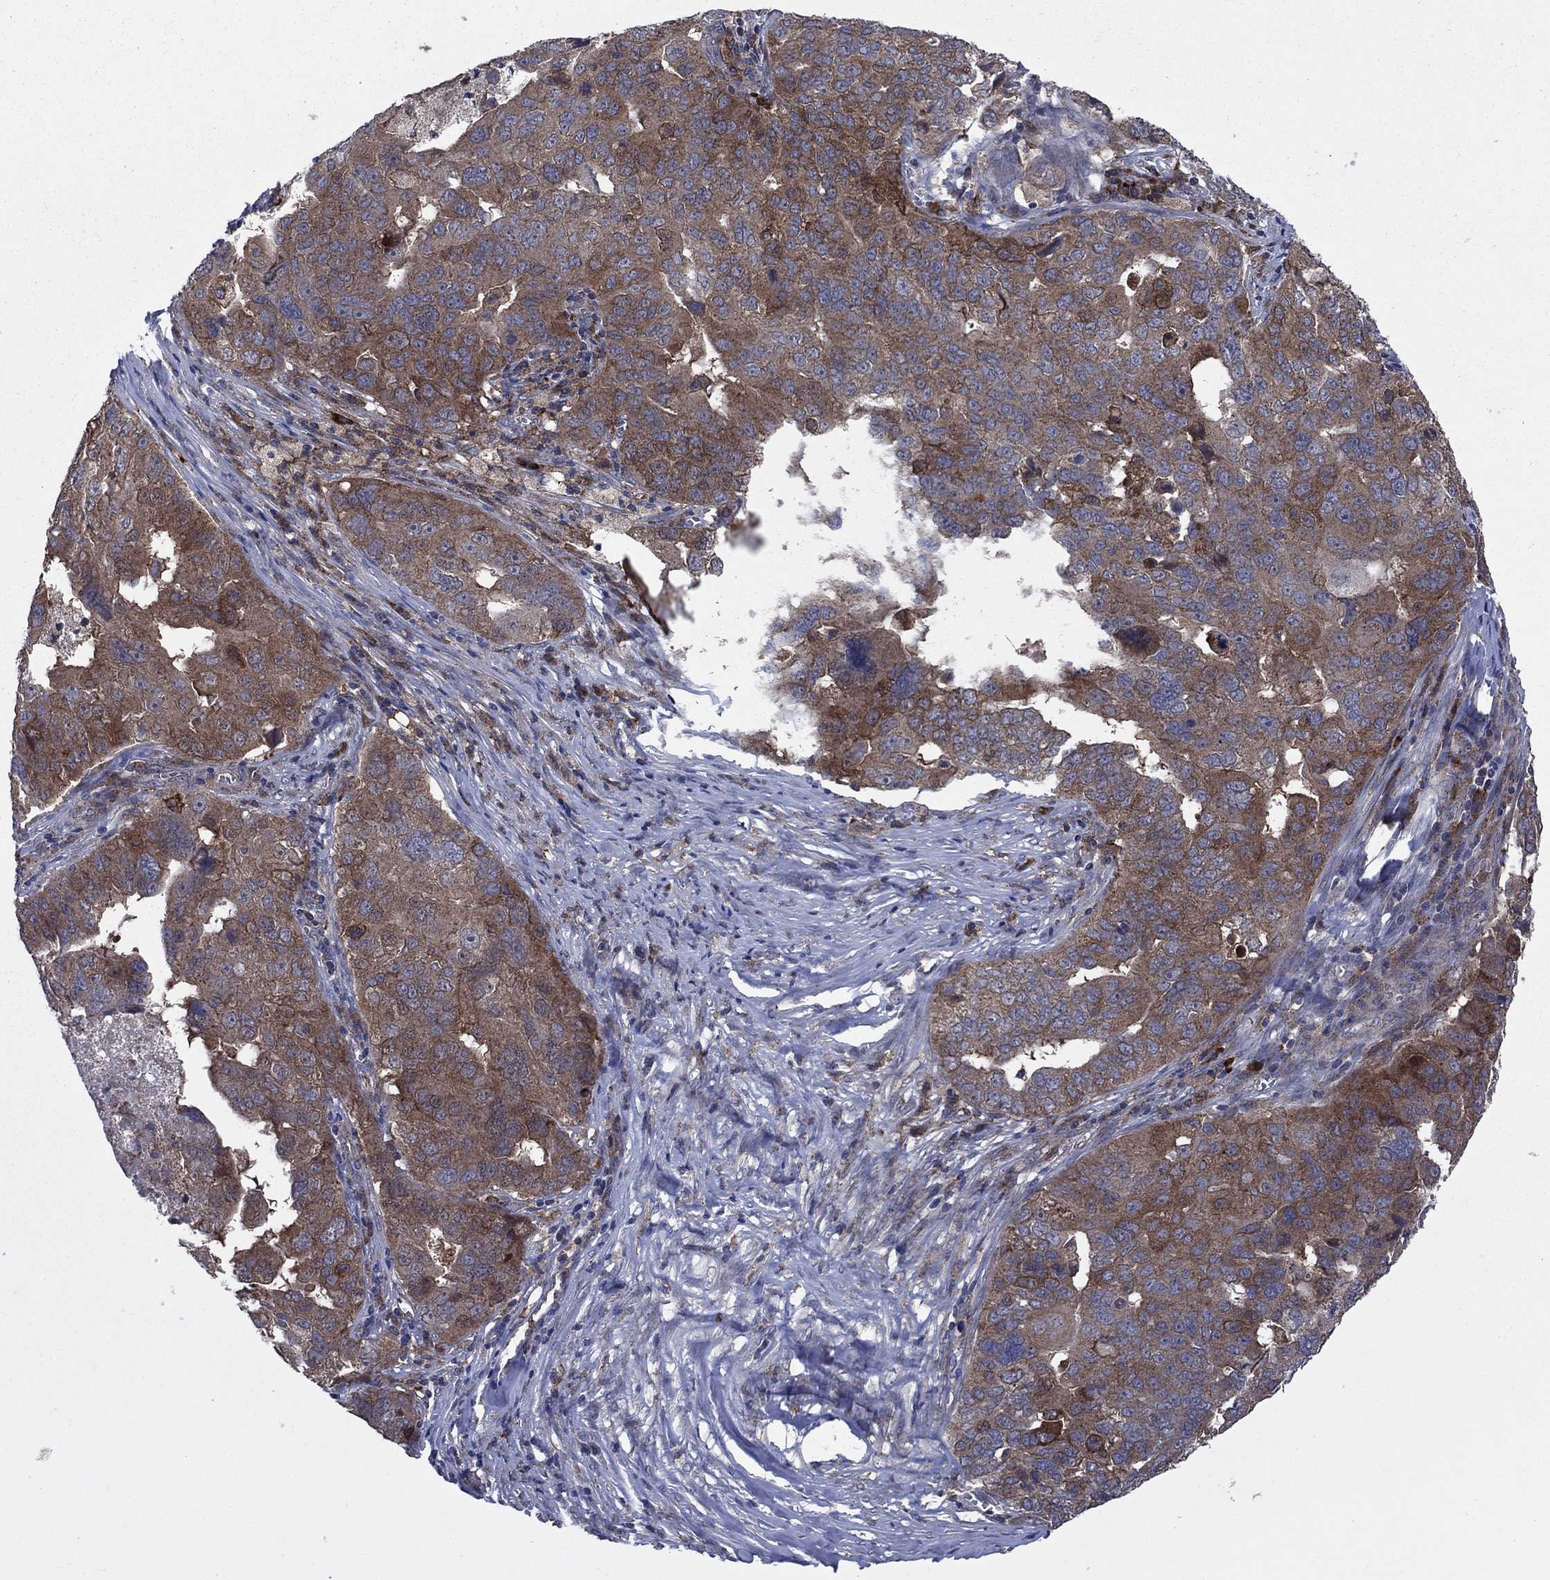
{"staining": {"intensity": "strong", "quantity": "25%-75%", "location": "cytoplasmic/membranous"}, "tissue": "ovarian cancer", "cell_type": "Tumor cells", "image_type": "cancer", "snomed": [{"axis": "morphology", "description": "Carcinoma, endometroid"}, {"axis": "topography", "description": "Soft tissue"}, {"axis": "topography", "description": "Ovary"}], "caption": "This micrograph exhibits IHC staining of ovarian endometroid carcinoma, with high strong cytoplasmic/membranous expression in approximately 25%-75% of tumor cells.", "gene": "MEA1", "patient": {"sex": "female", "age": 52}}